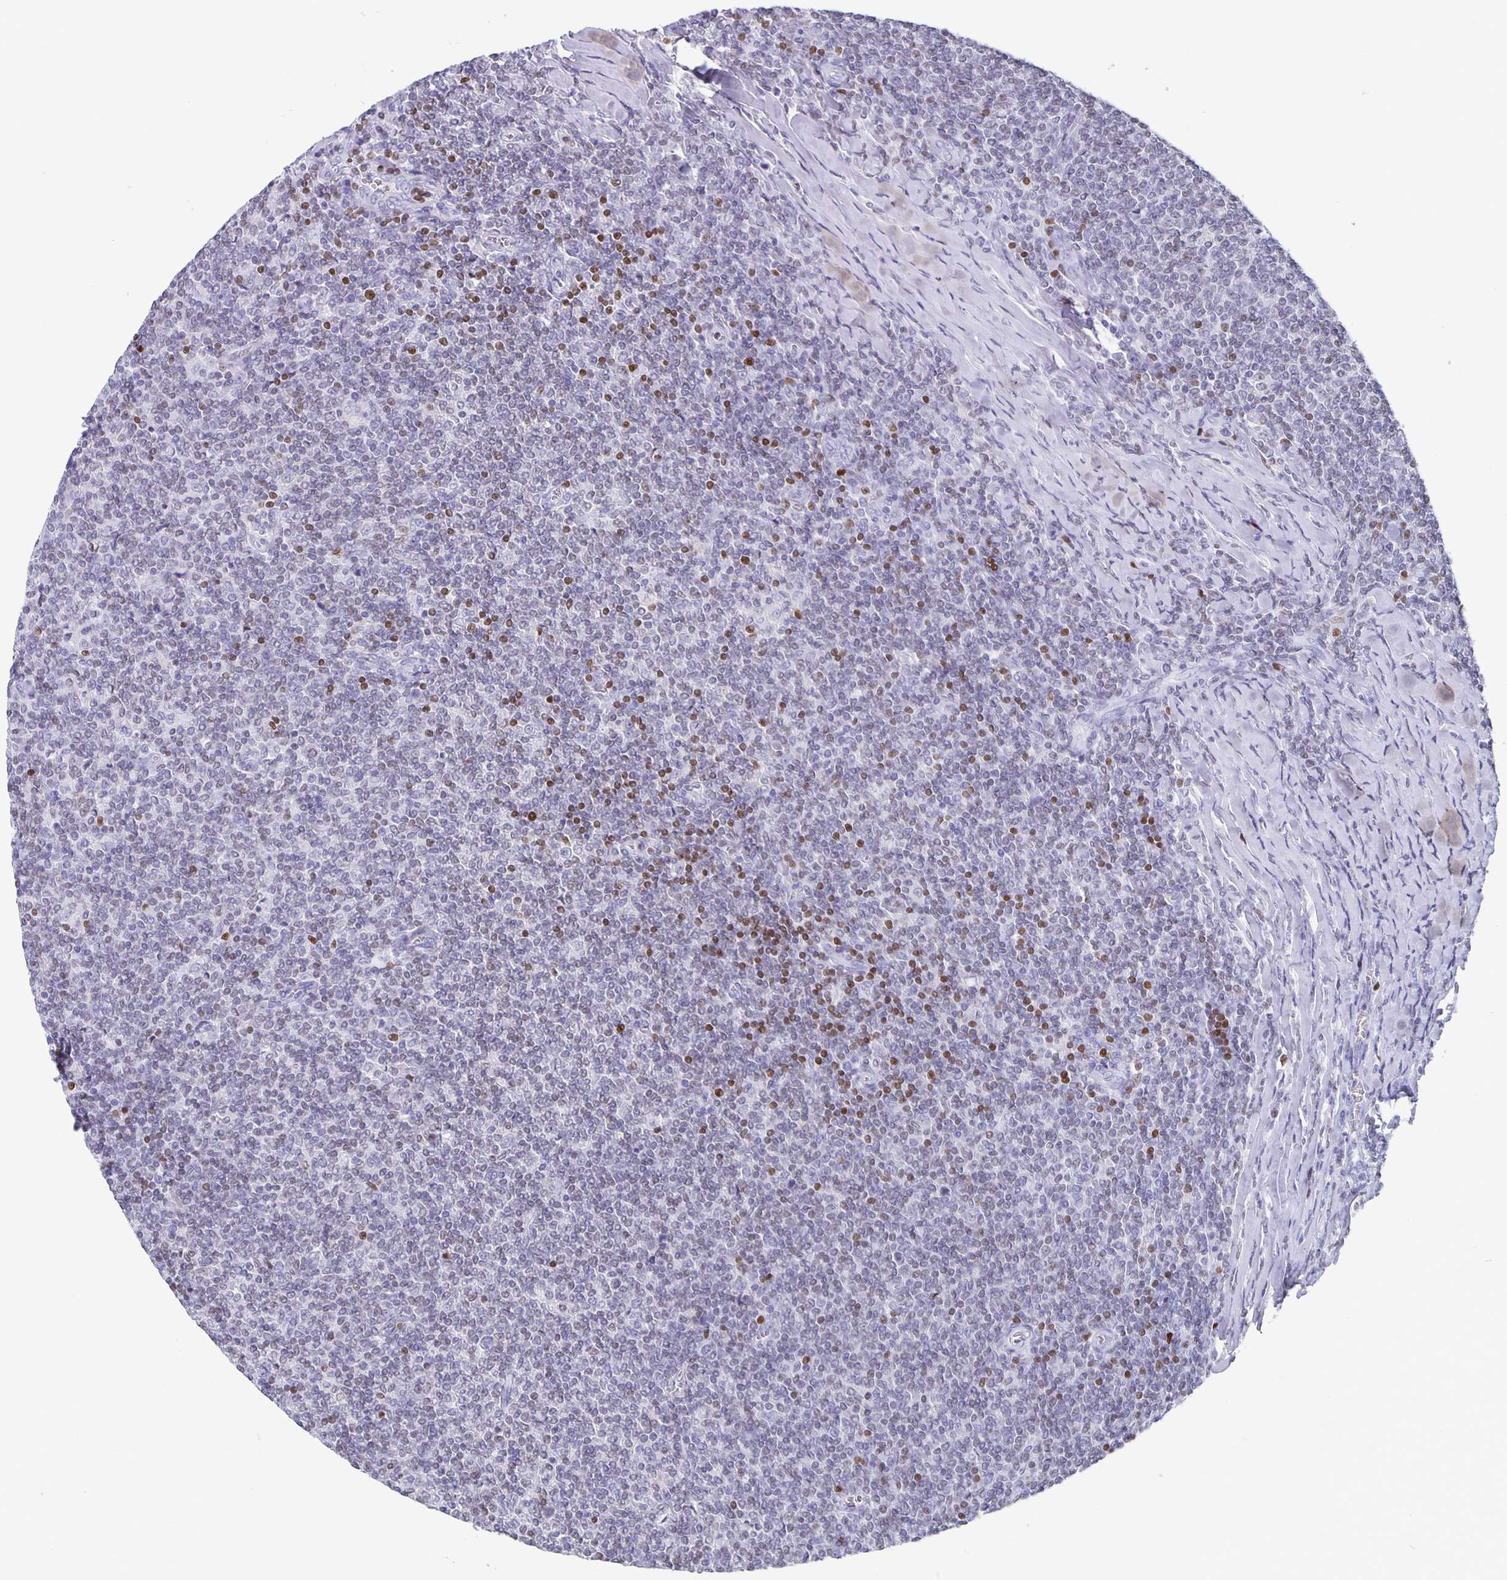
{"staining": {"intensity": "negative", "quantity": "none", "location": "none"}, "tissue": "lymphoma", "cell_type": "Tumor cells", "image_type": "cancer", "snomed": [{"axis": "morphology", "description": "Malignant lymphoma, non-Hodgkin's type, Low grade"}, {"axis": "topography", "description": "Lymph node"}], "caption": "This is a histopathology image of immunohistochemistry staining of low-grade malignant lymphoma, non-Hodgkin's type, which shows no positivity in tumor cells. Brightfield microscopy of immunohistochemistry (IHC) stained with DAB (brown) and hematoxylin (blue), captured at high magnification.", "gene": "SATB2", "patient": {"sex": "male", "age": 52}}